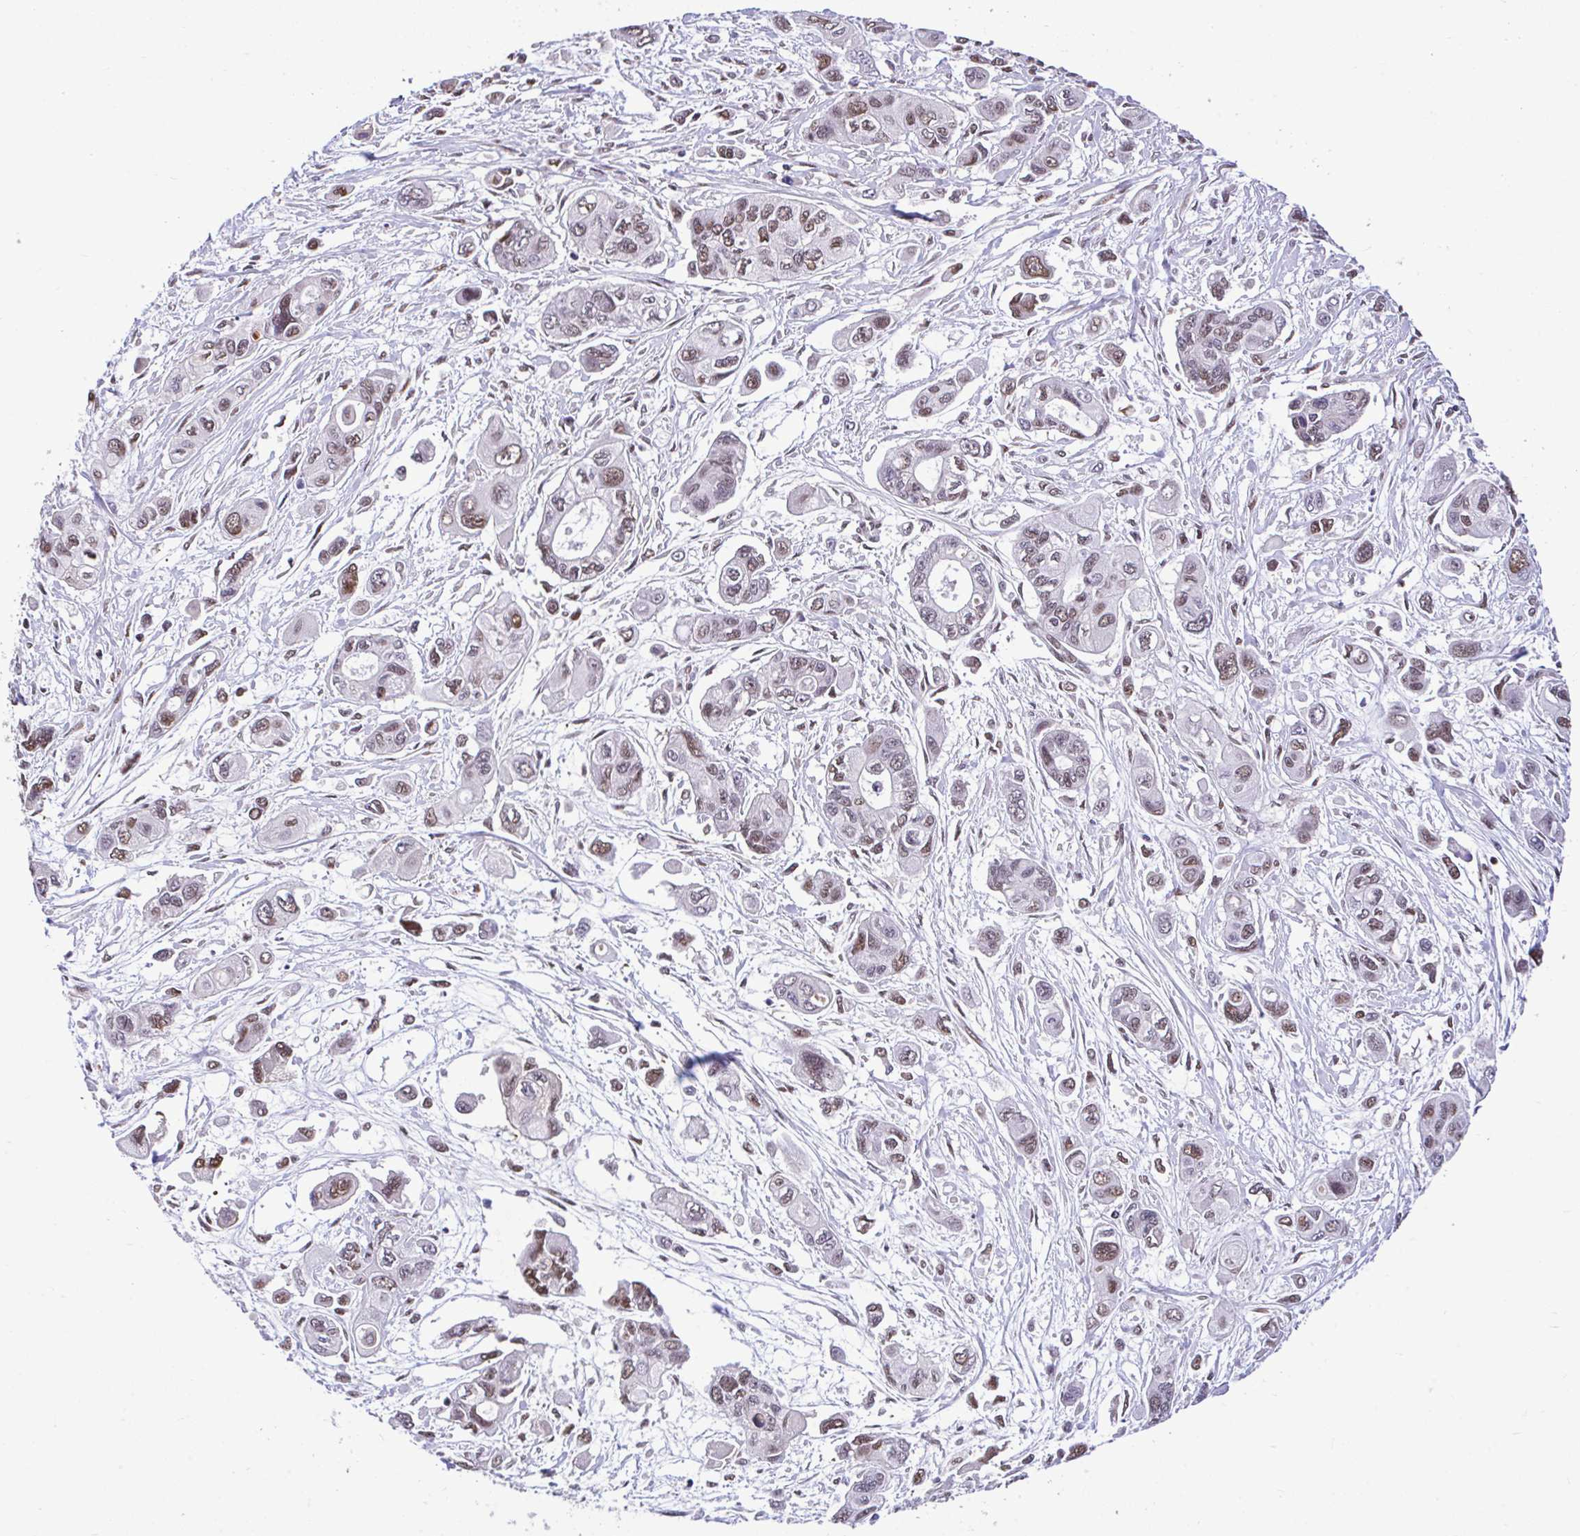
{"staining": {"intensity": "weak", "quantity": ">75%", "location": "nuclear"}, "tissue": "pancreatic cancer", "cell_type": "Tumor cells", "image_type": "cancer", "snomed": [{"axis": "morphology", "description": "Adenocarcinoma, NOS"}, {"axis": "topography", "description": "Pancreas"}], "caption": "Human pancreatic cancer stained for a protein (brown) reveals weak nuclear positive staining in about >75% of tumor cells.", "gene": "GLIS3", "patient": {"sex": "female", "age": 47}}